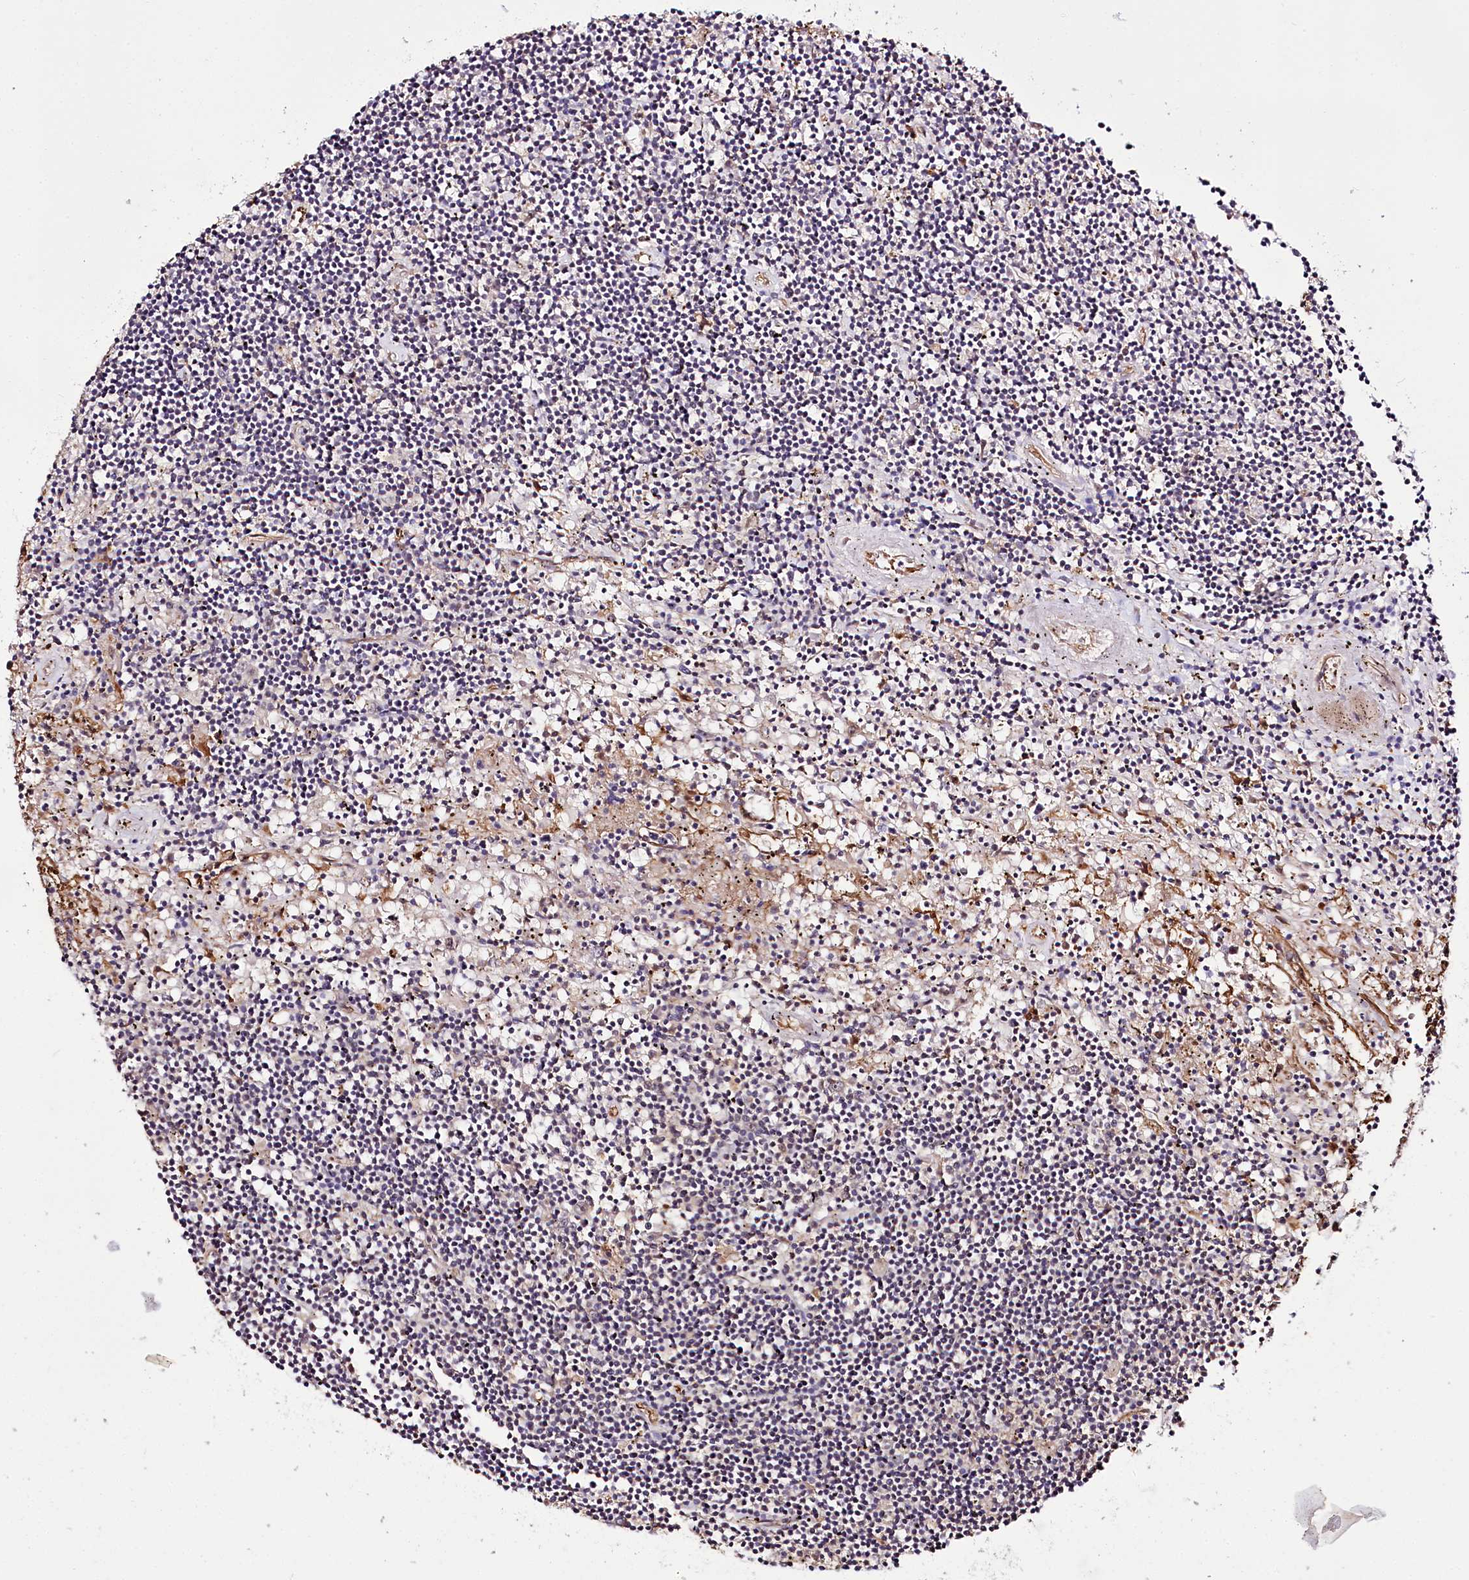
{"staining": {"intensity": "negative", "quantity": "none", "location": "none"}, "tissue": "lymphoma", "cell_type": "Tumor cells", "image_type": "cancer", "snomed": [{"axis": "morphology", "description": "Malignant lymphoma, non-Hodgkin's type, Low grade"}, {"axis": "topography", "description": "Spleen"}], "caption": "The image exhibits no staining of tumor cells in lymphoma.", "gene": "GNL3L", "patient": {"sex": "male", "age": 76}}